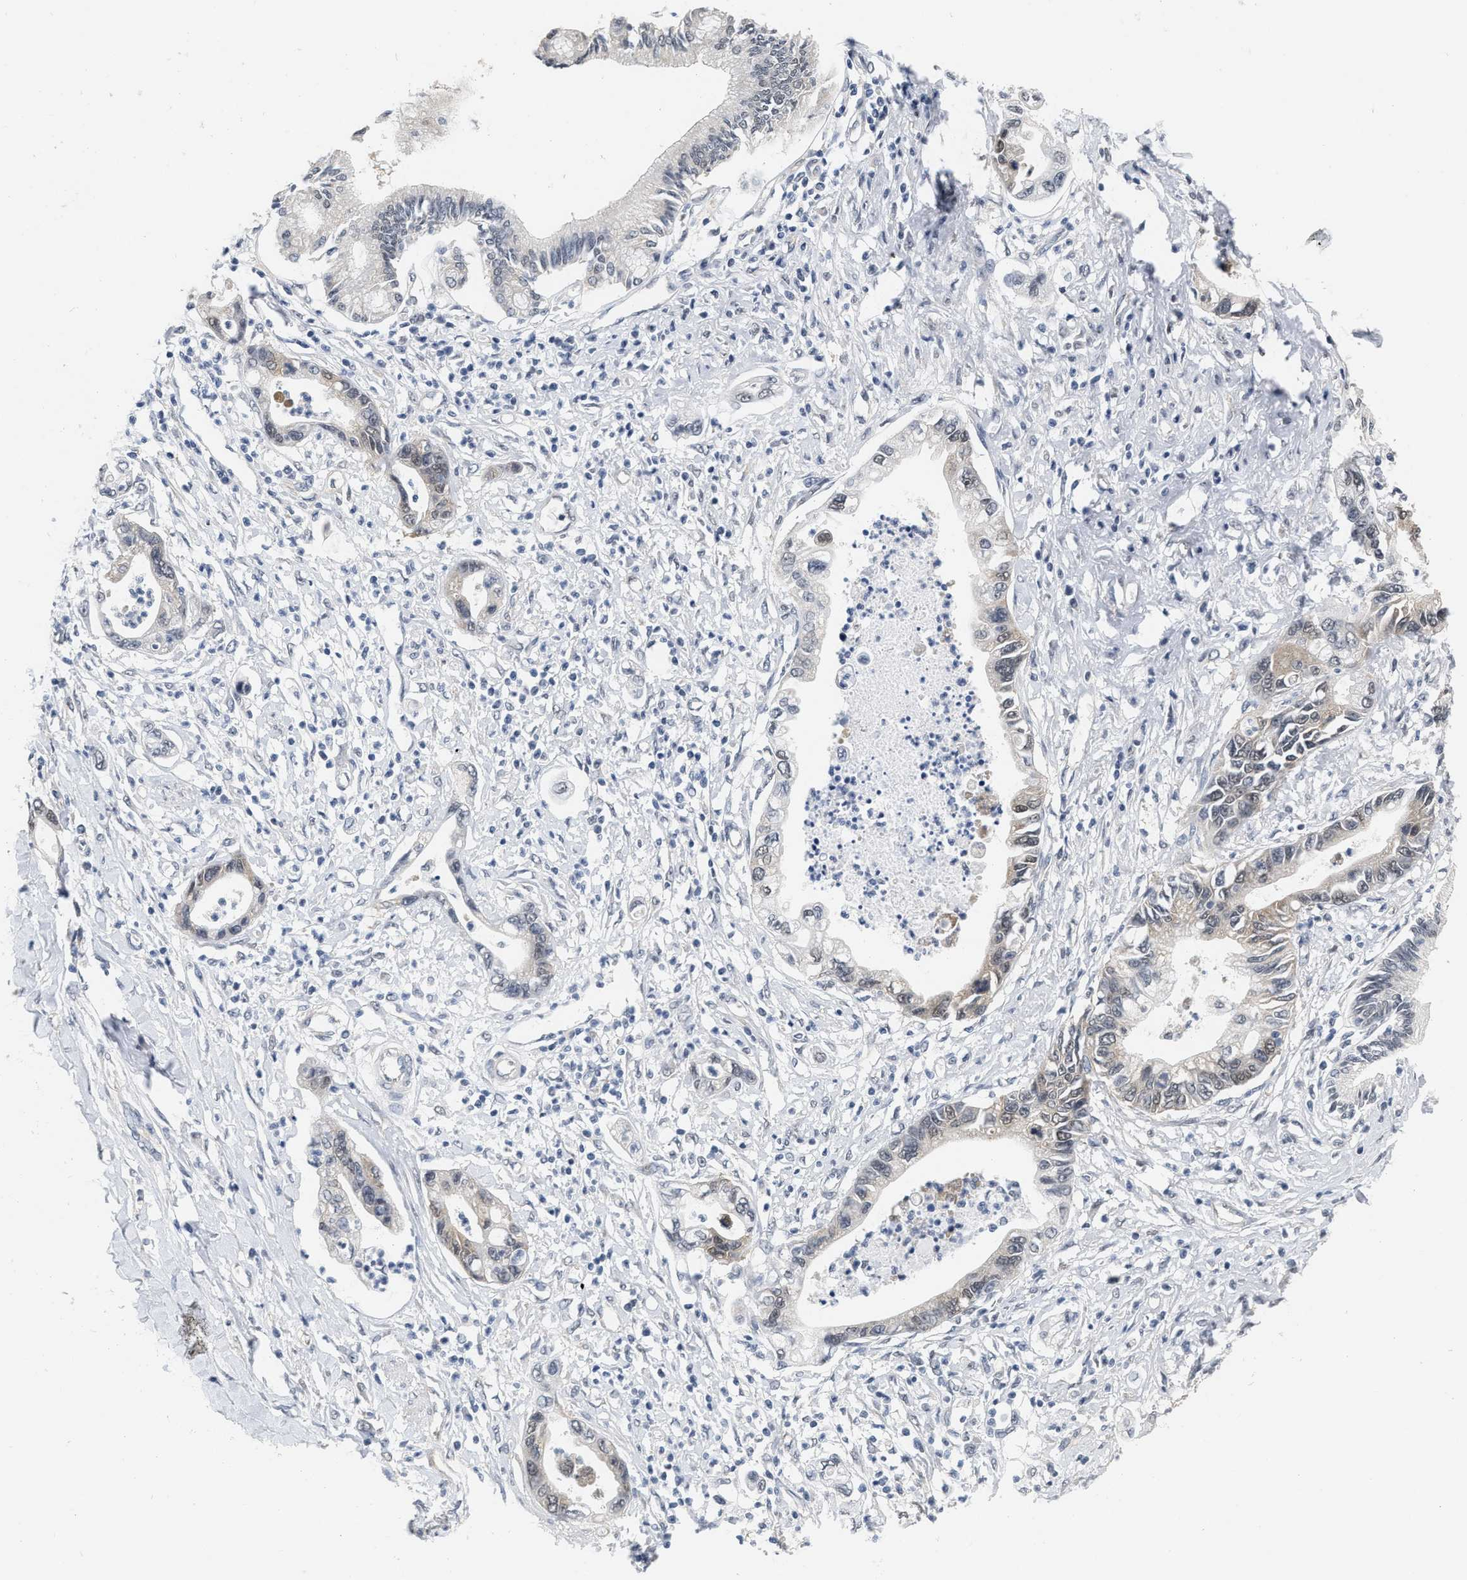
{"staining": {"intensity": "weak", "quantity": "25%-75%", "location": "cytoplasmic/membranous,nuclear"}, "tissue": "pancreatic cancer", "cell_type": "Tumor cells", "image_type": "cancer", "snomed": [{"axis": "morphology", "description": "Adenocarcinoma, NOS"}, {"axis": "topography", "description": "Pancreas"}], "caption": "Protein staining reveals weak cytoplasmic/membranous and nuclear positivity in approximately 25%-75% of tumor cells in pancreatic cancer (adenocarcinoma).", "gene": "RUVBL1", "patient": {"sex": "male", "age": 56}}